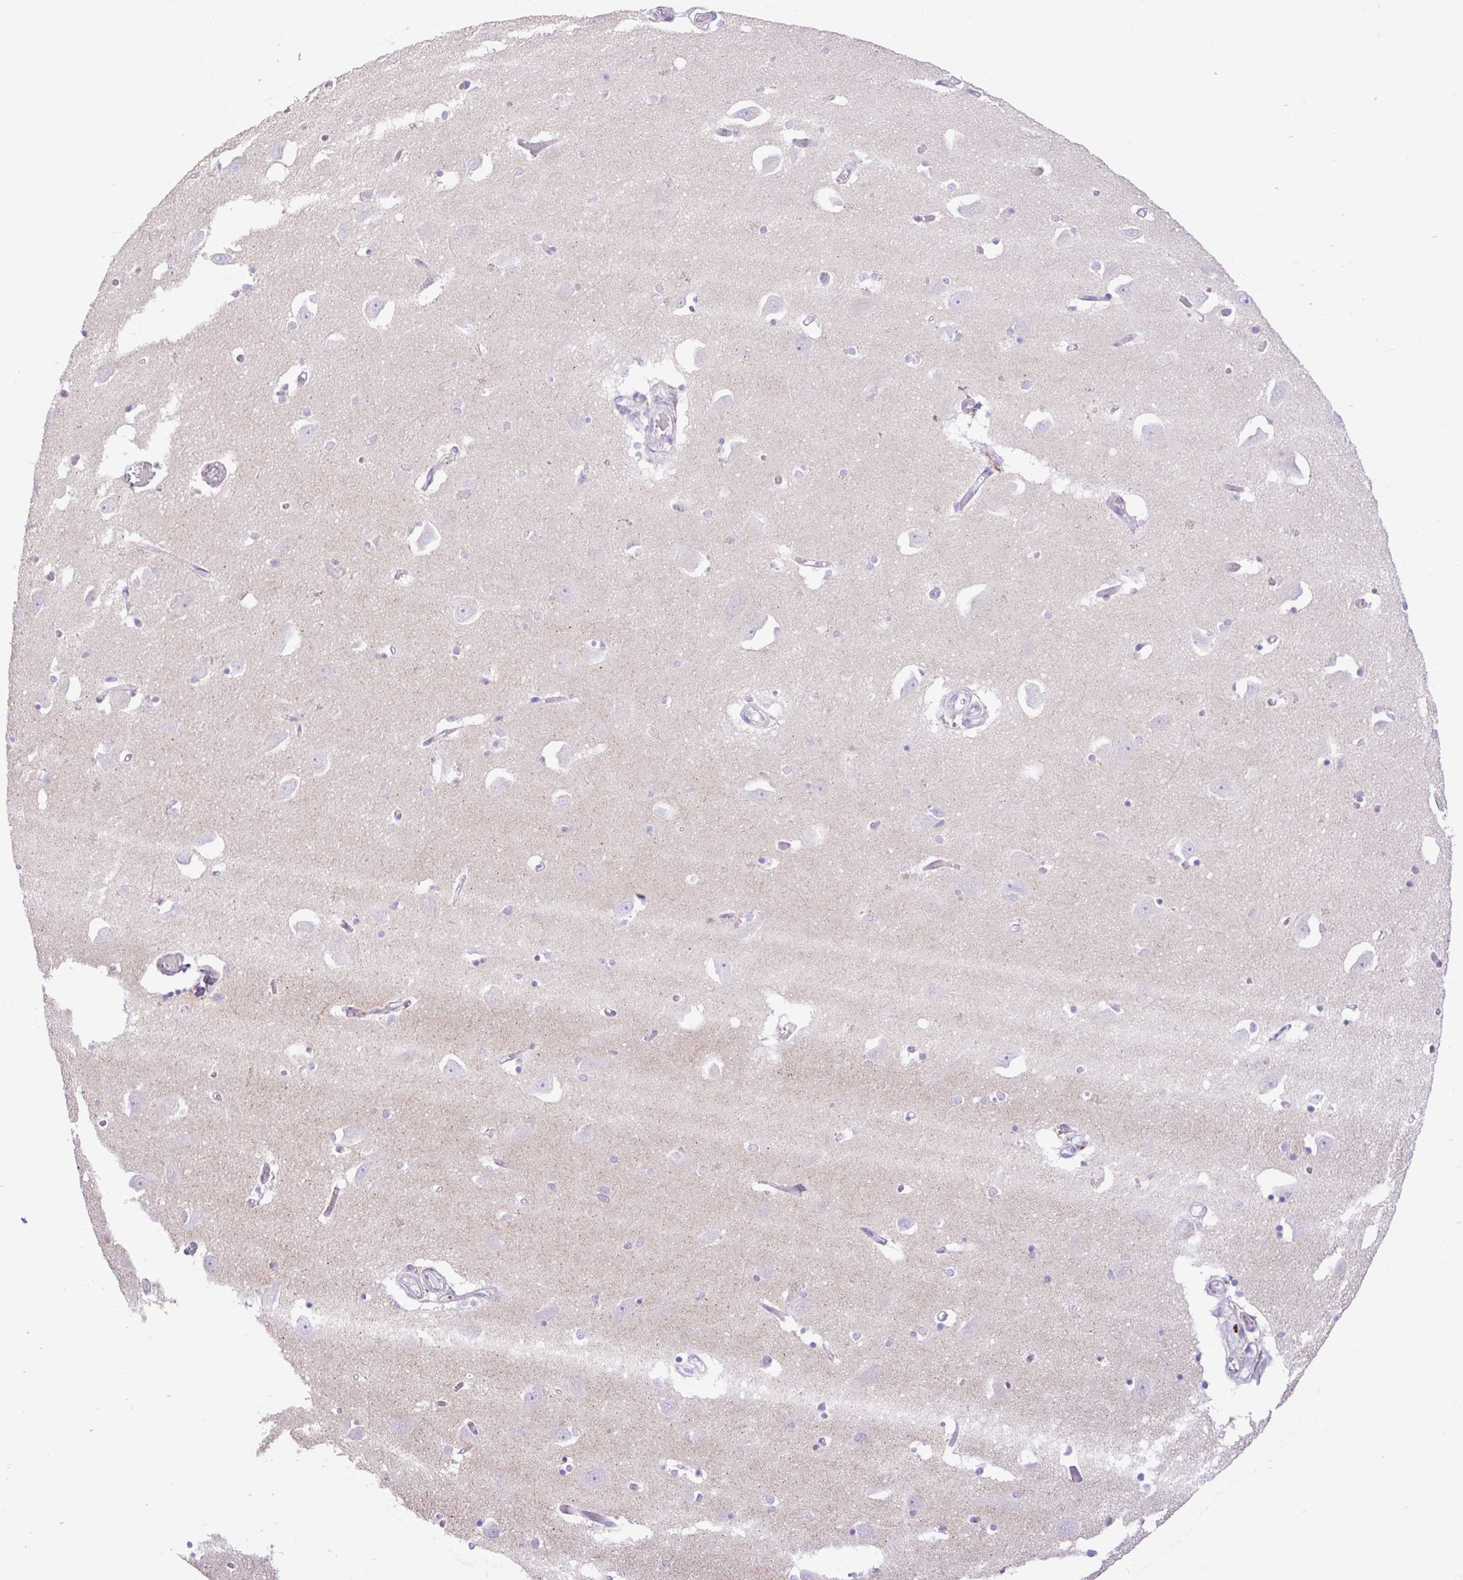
{"staining": {"intensity": "negative", "quantity": "none", "location": "none"}, "tissue": "caudate", "cell_type": "Glial cells", "image_type": "normal", "snomed": [{"axis": "morphology", "description": "Normal tissue, NOS"}, {"axis": "topography", "description": "Lateral ventricle wall"}, {"axis": "topography", "description": "Hippocampus"}], "caption": "This micrograph is of benign caudate stained with immunohistochemistry (IHC) to label a protein in brown with the nuclei are counter-stained blue. There is no positivity in glial cells. (DAB immunohistochemistry visualized using brightfield microscopy, high magnification).", "gene": "ZNF101", "patient": {"sex": "female", "age": 63}}